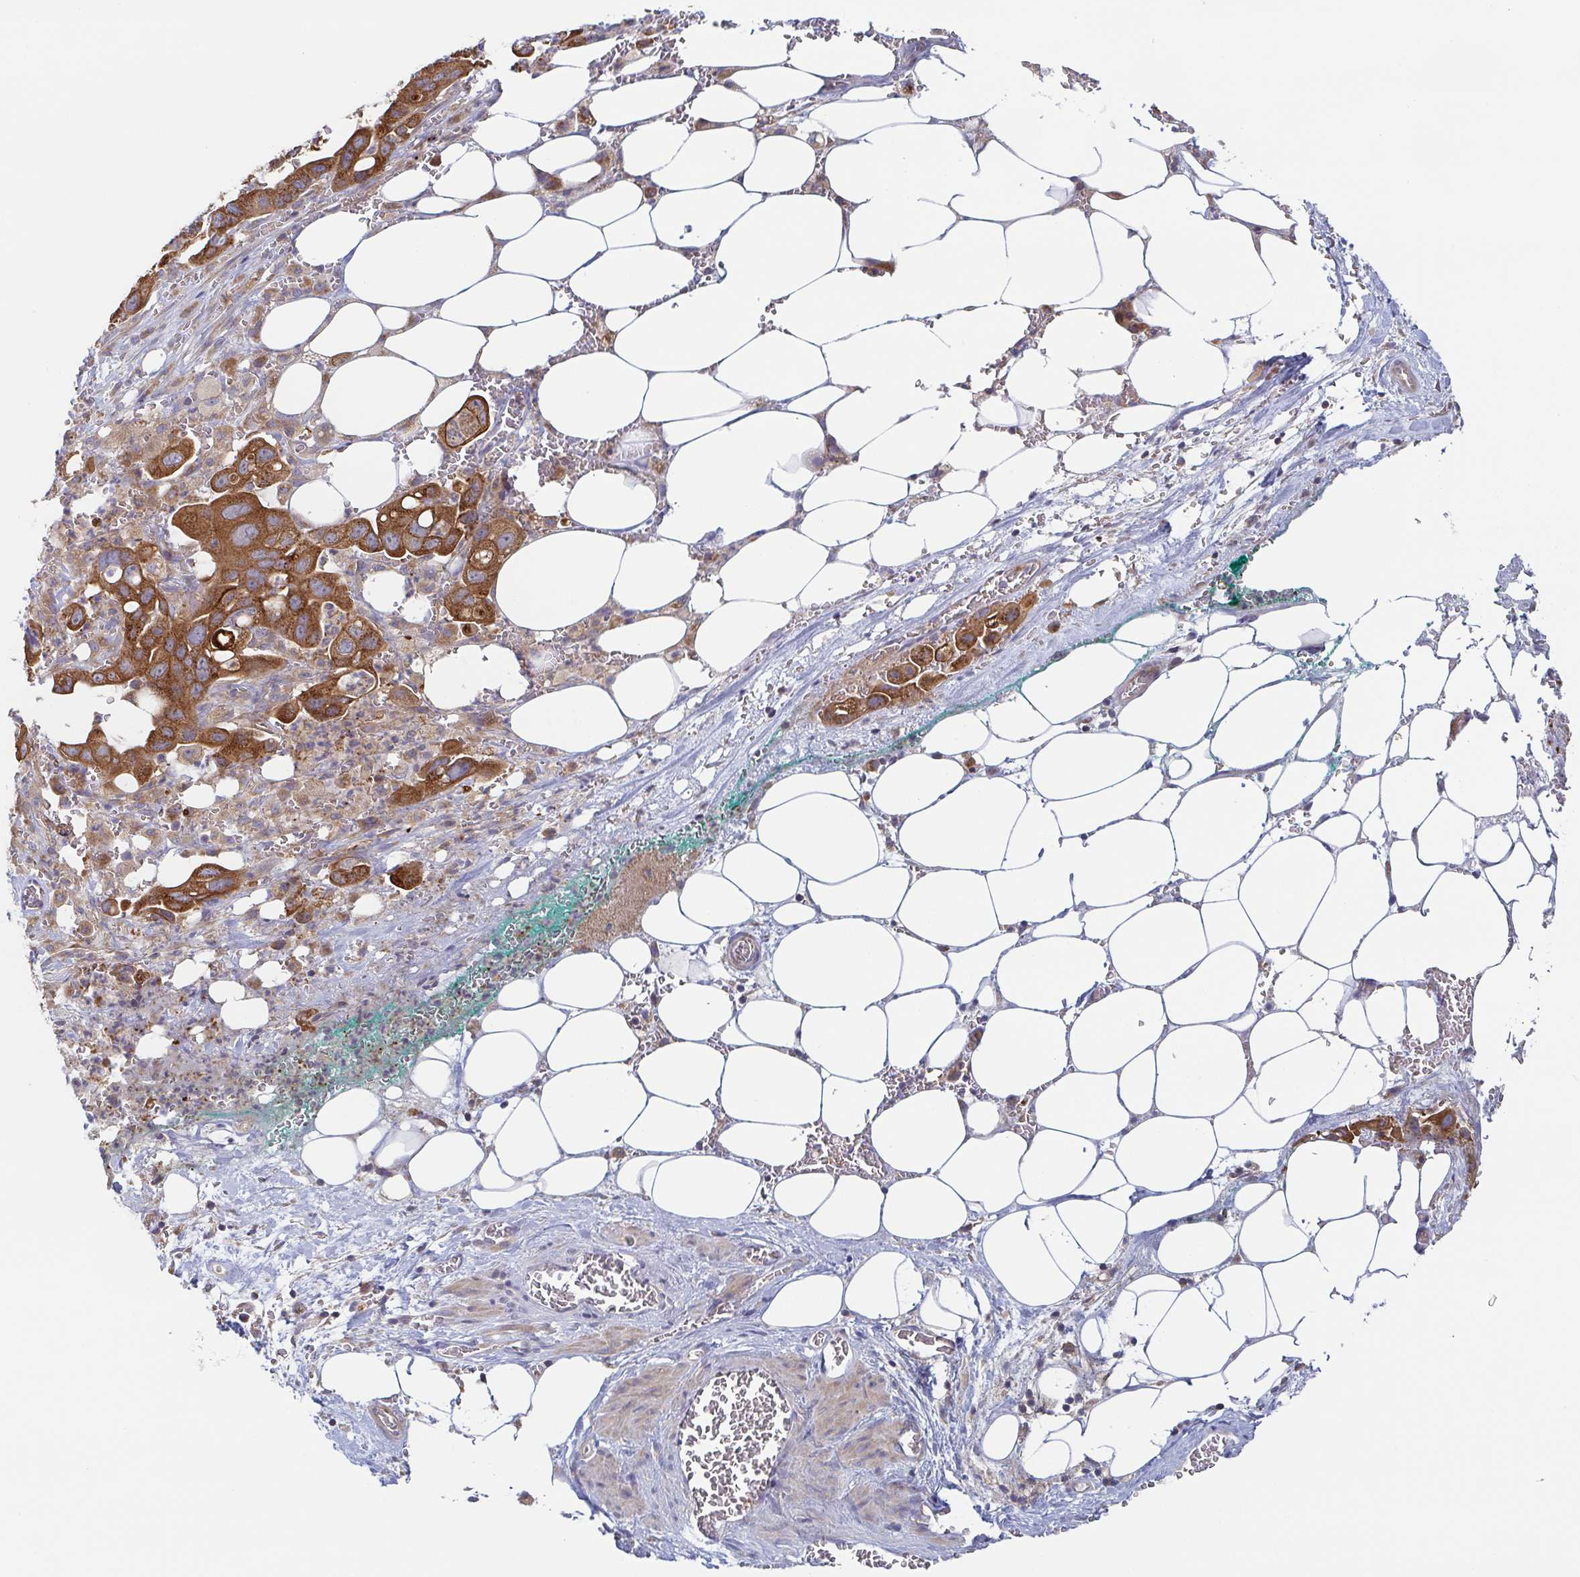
{"staining": {"intensity": "strong", "quantity": ">75%", "location": "cytoplasmic/membranous"}, "tissue": "pancreatic cancer", "cell_type": "Tumor cells", "image_type": "cancer", "snomed": [{"axis": "morphology", "description": "Adenocarcinoma, NOS"}, {"axis": "topography", "description": "Pancreas"}], "caption": "The photomicrograph exhibits immunohistochemical staining of adenocarcinoma (pancreatic). There is strong cytoplasmic/membranous staining is identified in approximately >75% of tumor cells.", "gene": "TUFT1", "patient": {"sex": "male", "age": 61}}